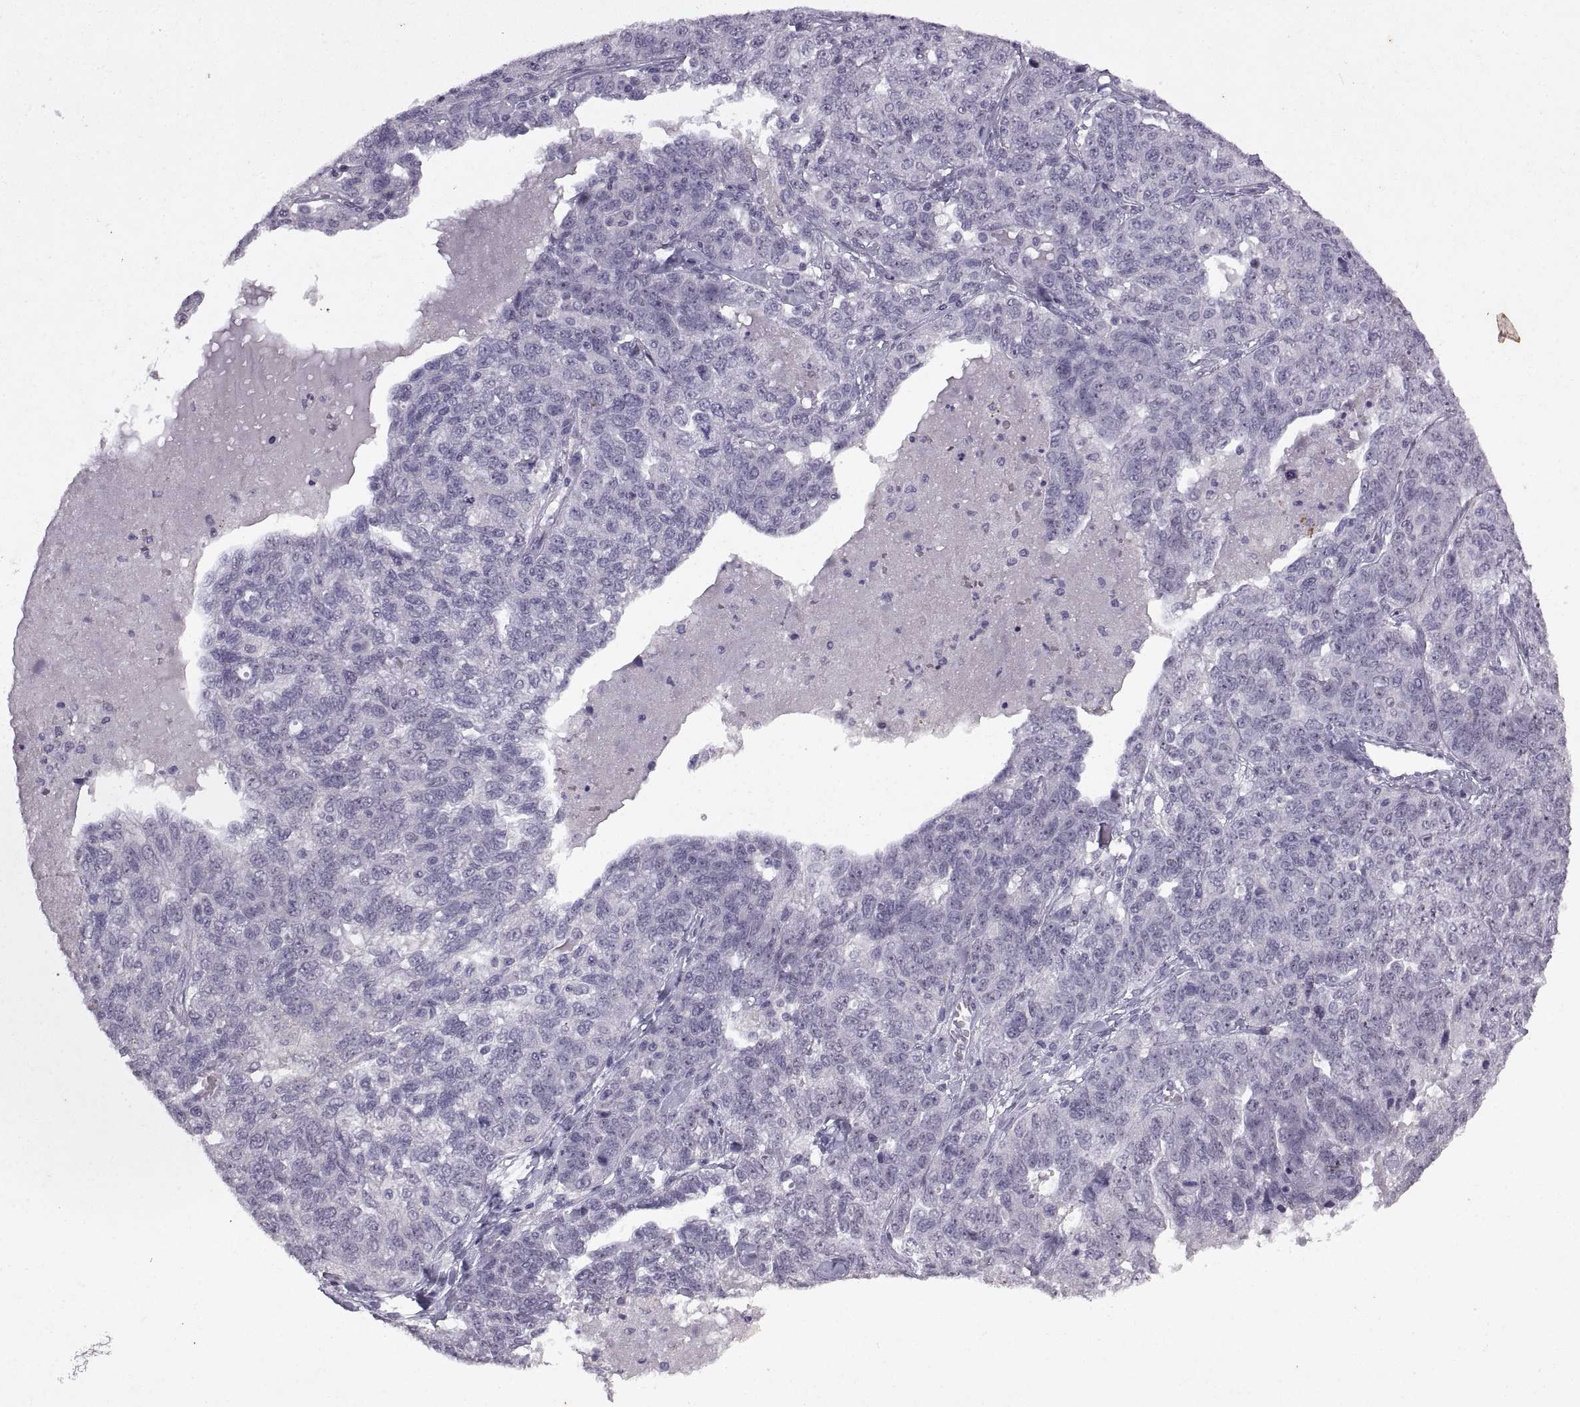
{"staining": {"intensity": "negative", "quantity": "none", "location": "none"}, "tissue": "ovarian cancer", "cell_type": "Tumor cells", "image_type": "cancer", "snomed": [{"axis": "morphology", "description": "Cystadenocarcinoma, serous, NOS"}, {"axis": "topography", "description": "Ovary"}], "caption": "A high-resolution micrograph shows IHC staining of ovarian cancer (serous cystadenocarcinoma), which shows no significant staining in tumor cells.", "gene": "SINHCAF", "patient": {"sex": "female", "age": 71}}